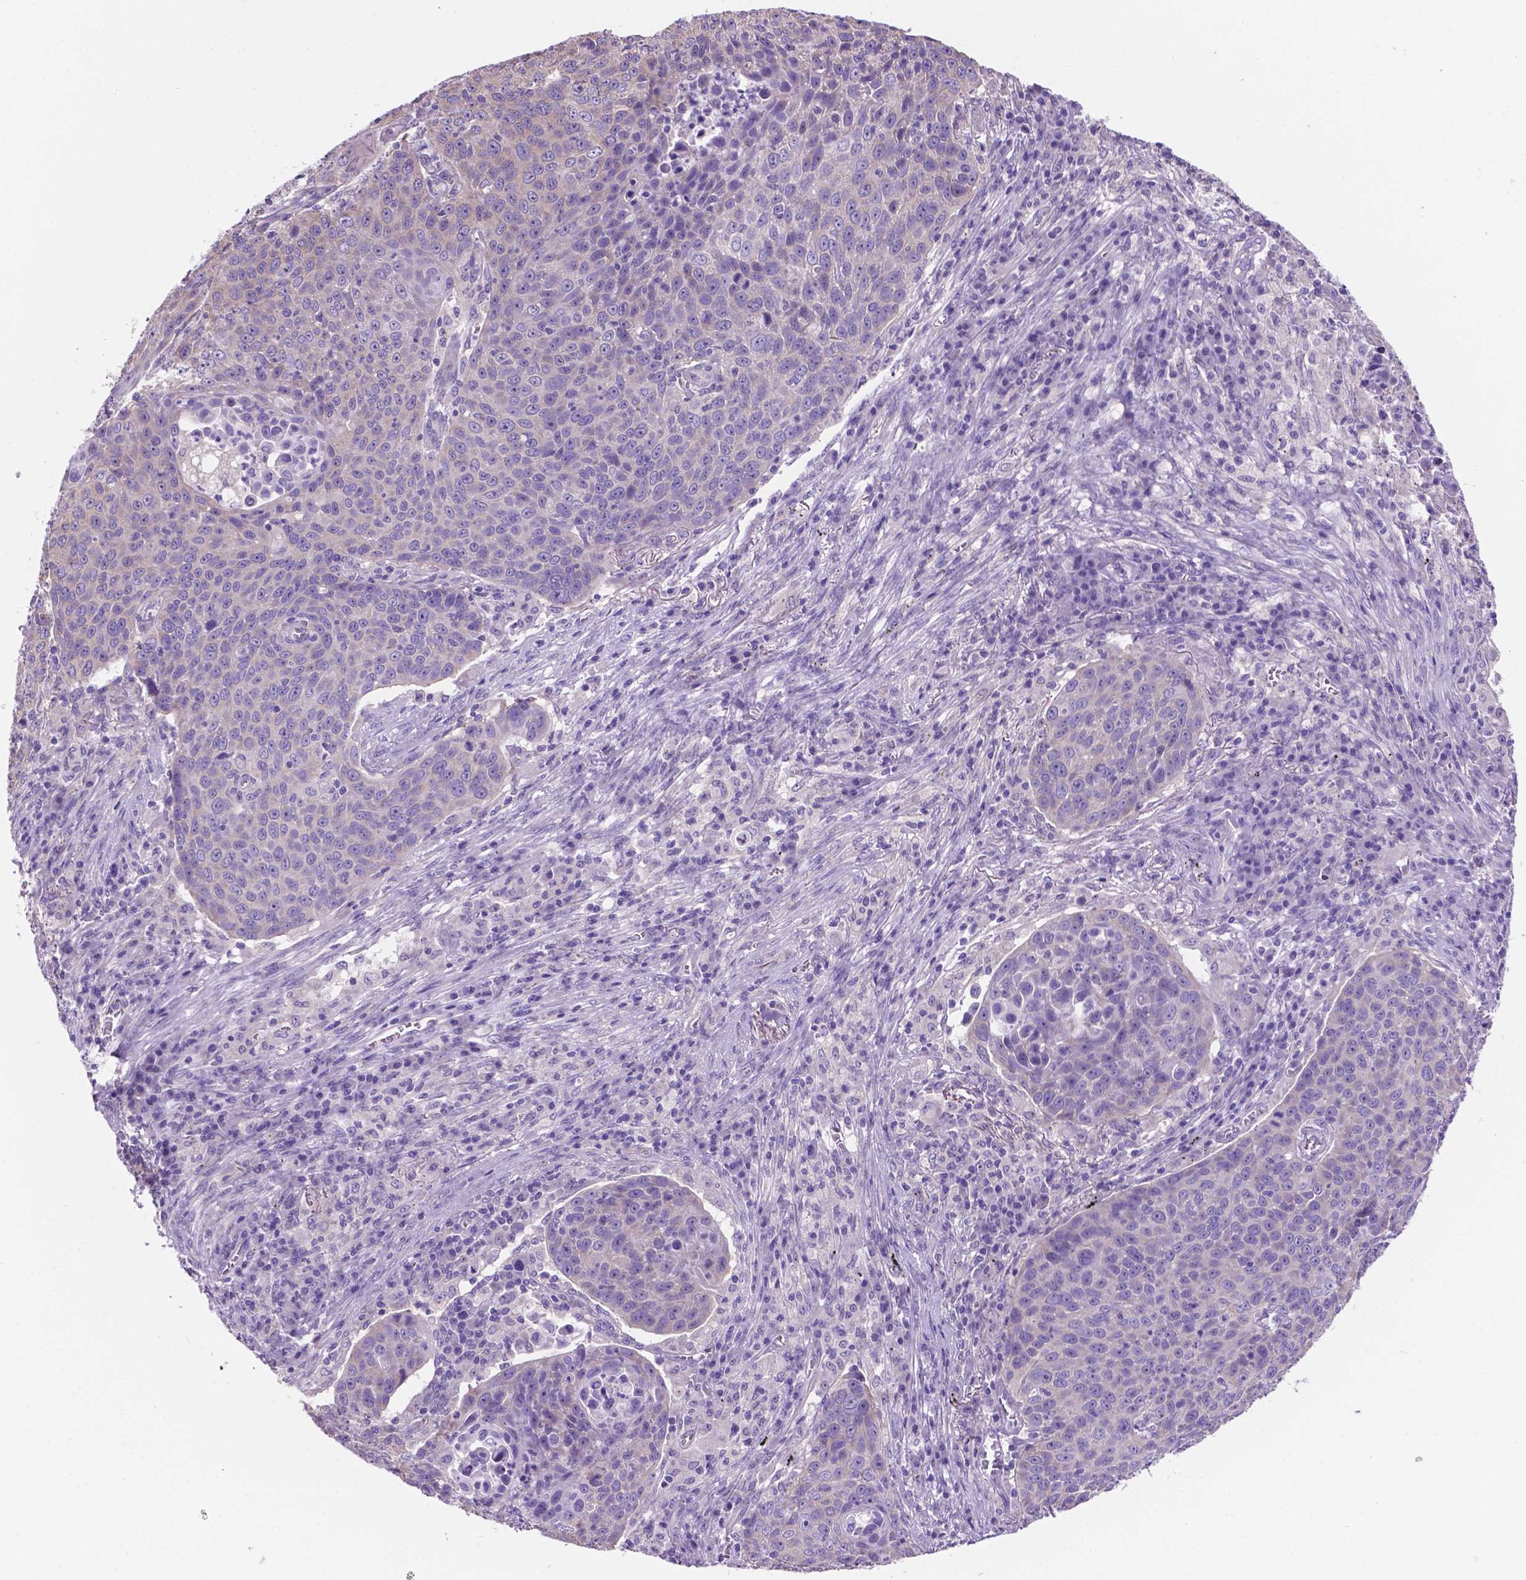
{"staining": {"intensity": "negative", "quantity": "none", "location": "none"}, "tissue": "lung cancer", "cell_type": "Tumor cells", "image_type": "cancer", "snomed": [{"axis": "morphology", "description": "Squamous cell carcinoma, NOS"}, {"axis": "topography", "description": "Lung"}], "caption": "Immunohistochemistry of lung squamous cell carcinoma demonstrates no positivity in tumor cells.", "gene": "SPDYA", "patient": {"sex": "male", "age": 78}}